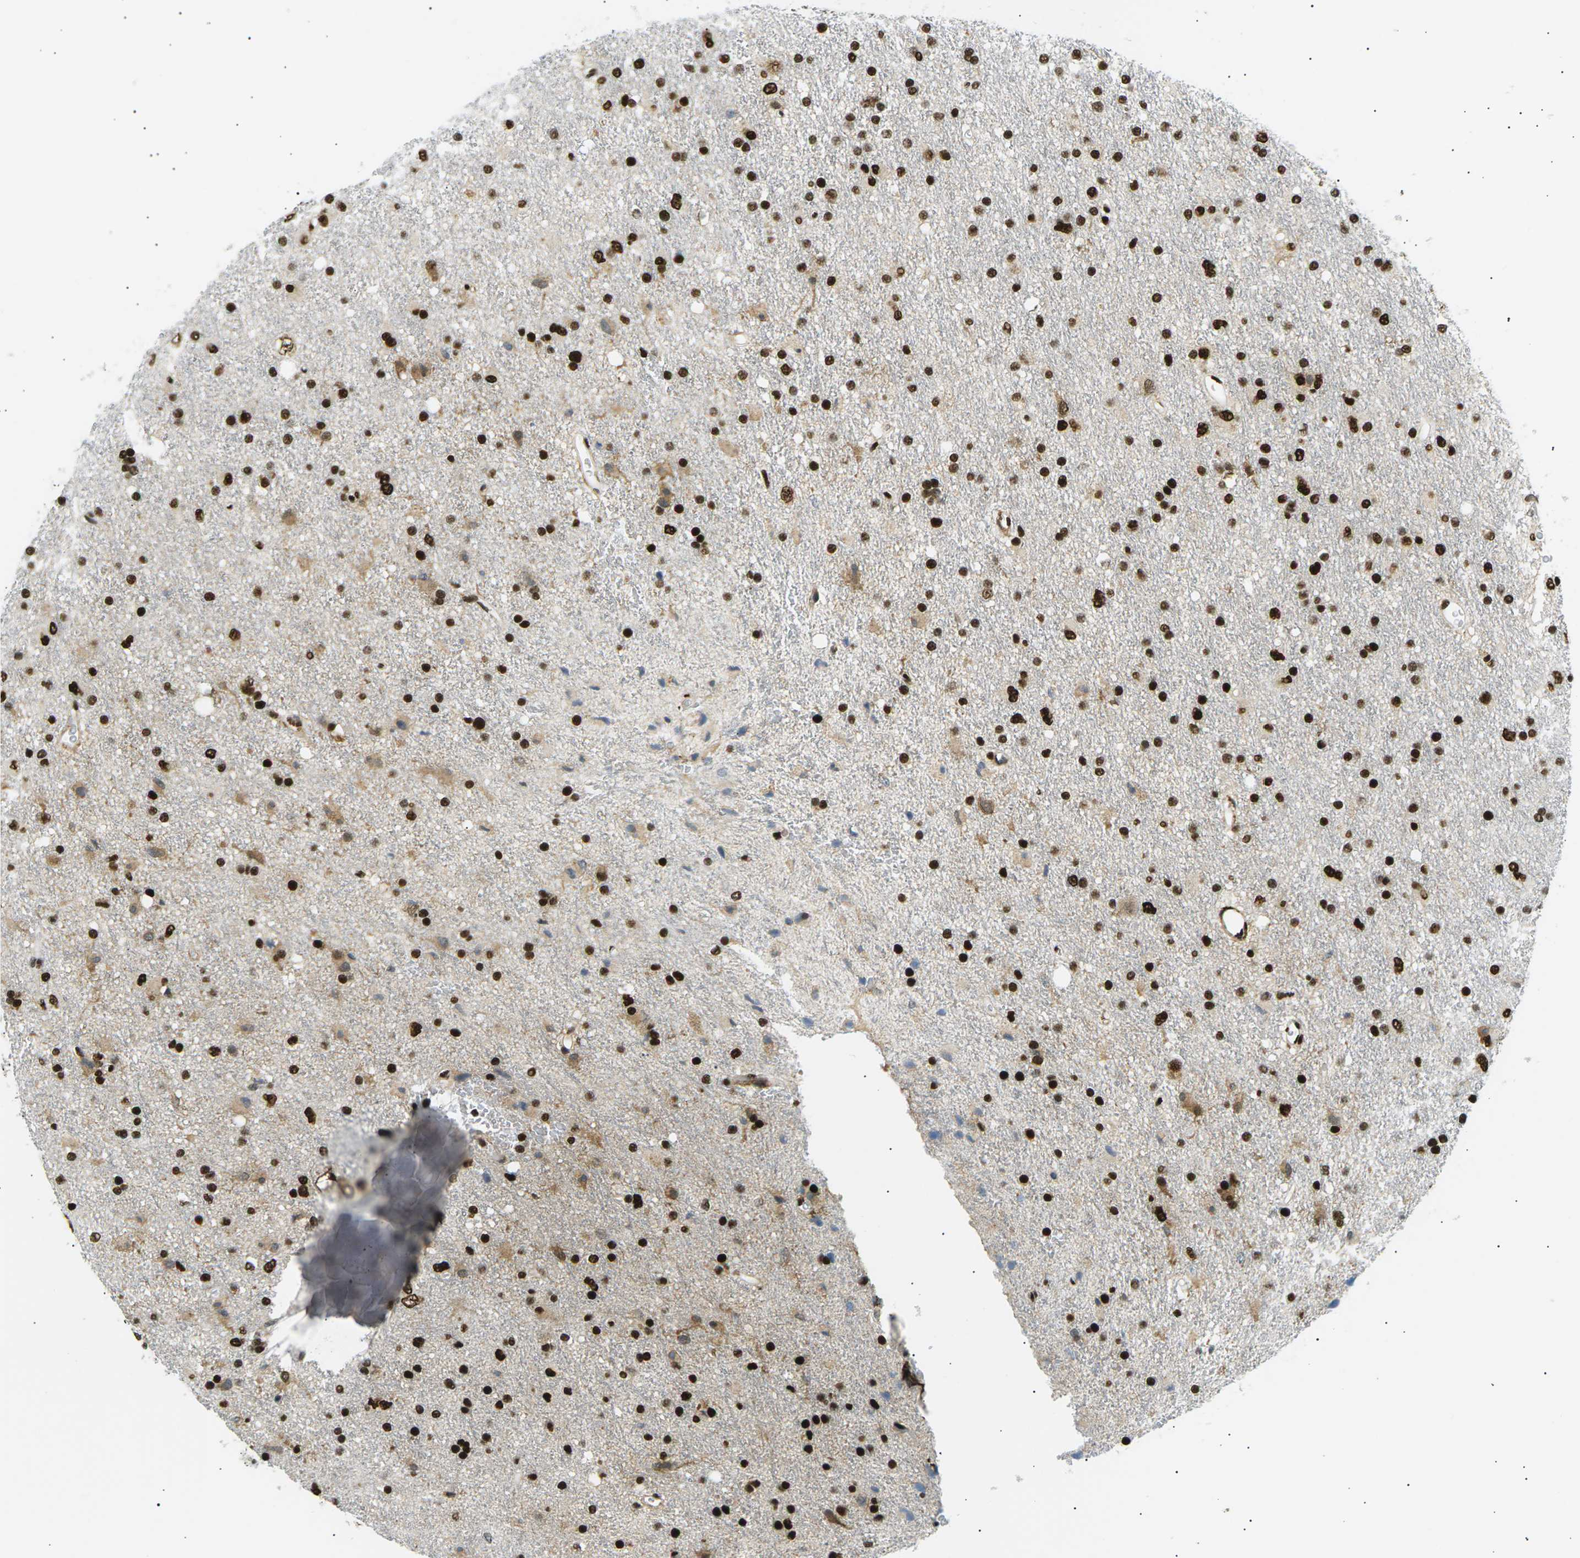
{"staining": {"intensity": "strong", "quantity": ">75%", "location": "nuclear"}, "tissue": "glioma", "cell_type": "Tumor cells", "image_type": "cancer", "snomed": [{"axis": "morphology", "description": "Glioma, malignant, Low grade"}, {"axis": "topography", "description": "Brain"}], "caption": "Malignant glioma (low-grade) was stained to show a protein in brown. There is high levels of strong nuclear expression in approximately >75% of tumor cells.", "gene": "RPA2", "patient": {"sex": "male", "age": 77}}